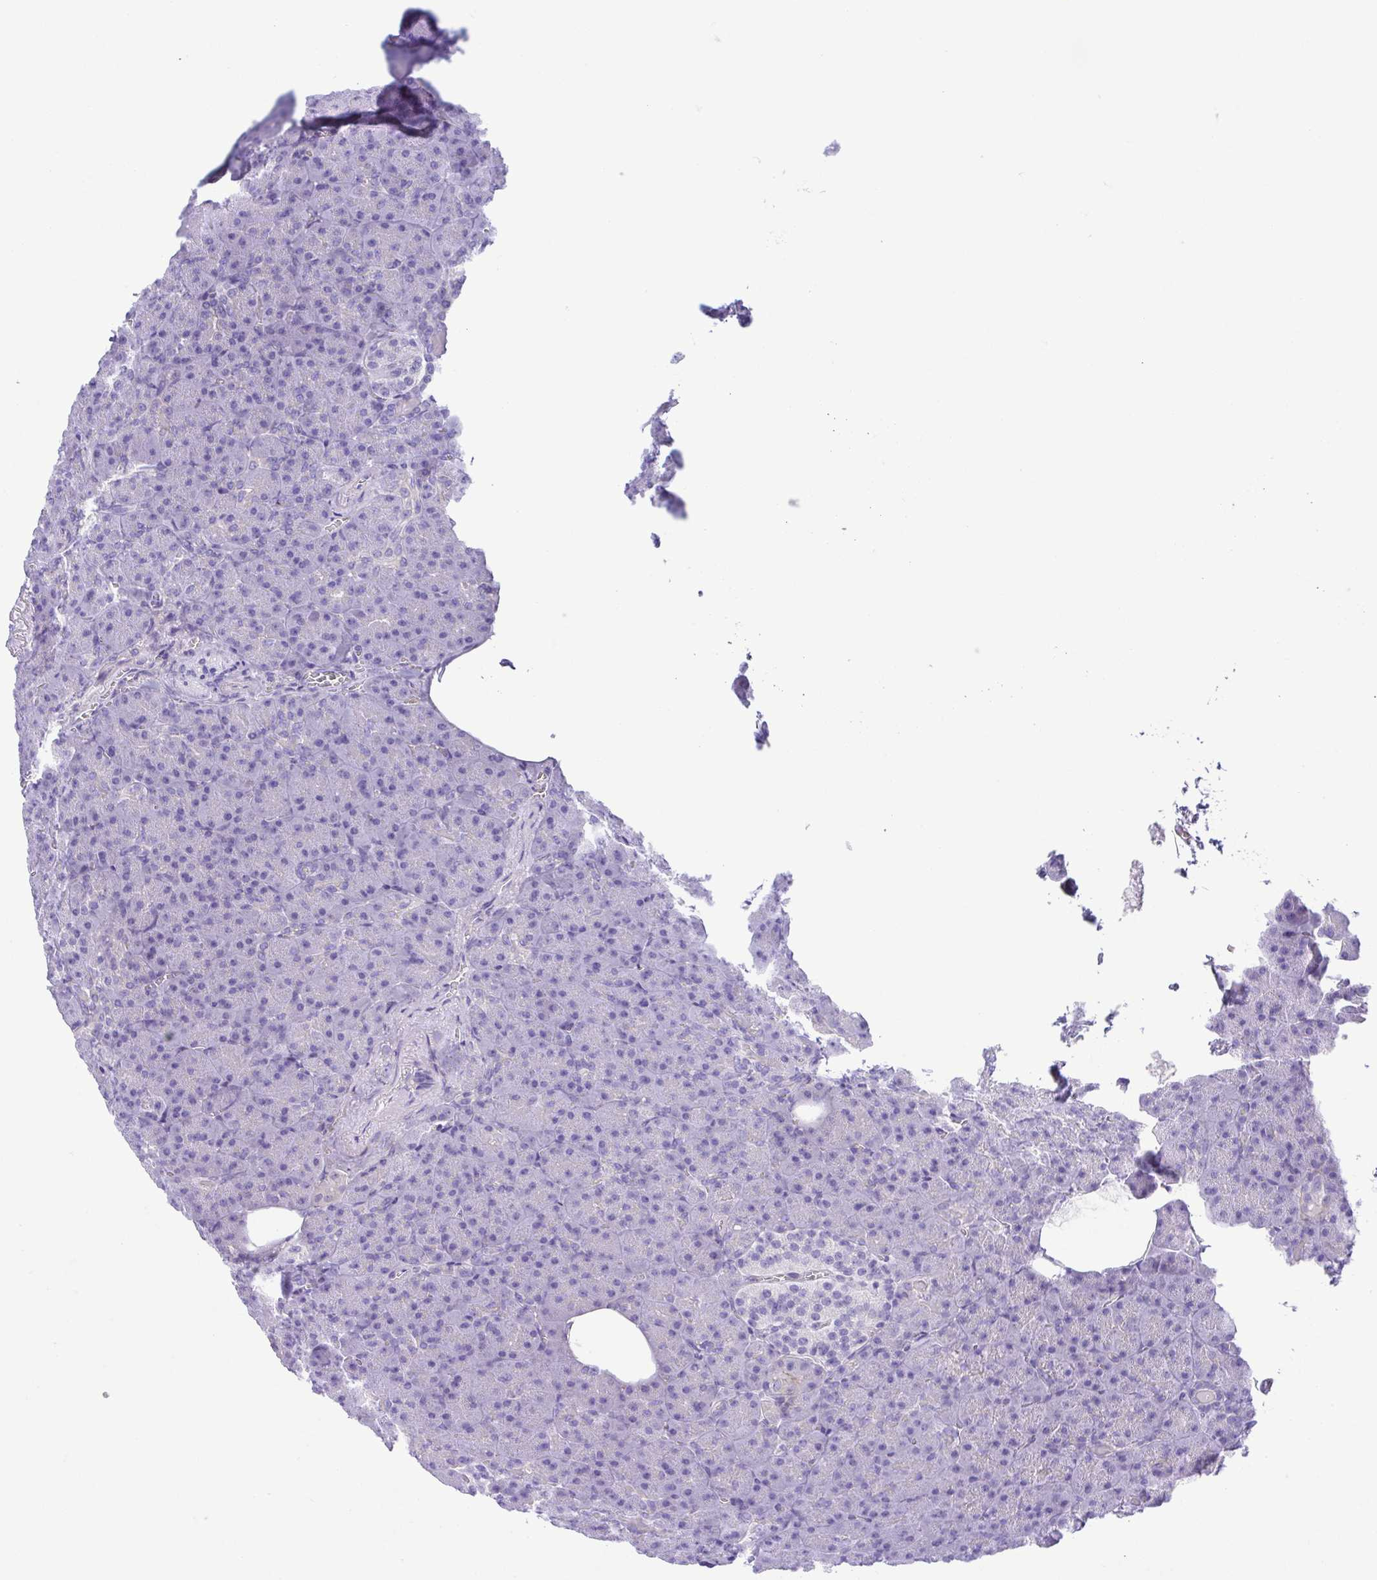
{"staining": {"intensity": "negative", "quantity": "none", "location": "none"}, "tissue": "pancreas", "cell_type": "Exocrine glandular cells", "image_type": "normal", "snomed": [{"axis": "morphology", "description": "Normal tissue, NOS"}, {"axis": "topography", "description": "Pancreas"}], "caption": "High magnification brightfield microscopy of benign pancreas stained with DAB (brown) and counterstained with hematoxylin (blue): exocrine glandular cells show no significant positivity.", "gene": "GPR182", "patient": {"sex": "female", "age": 74}}